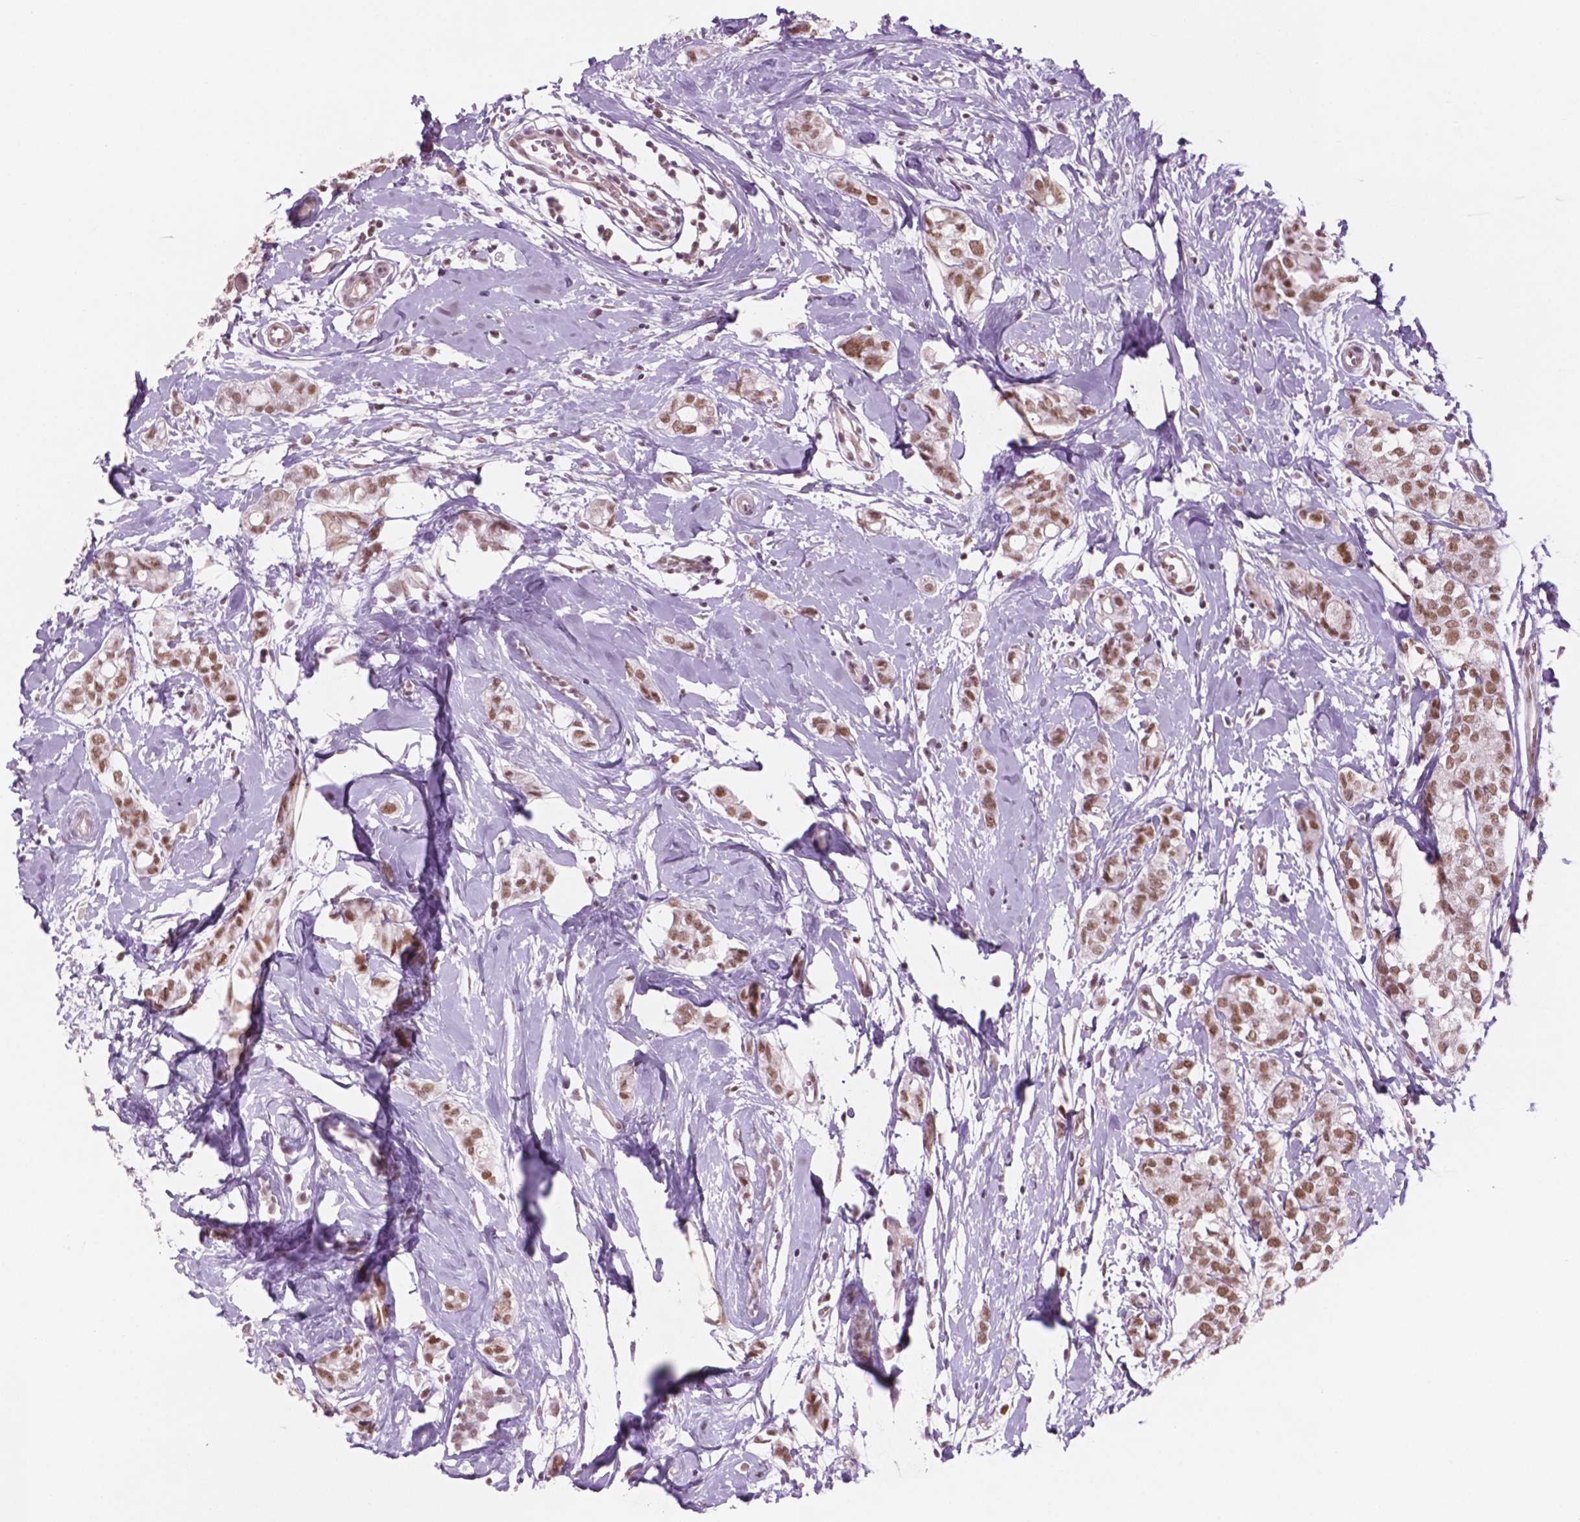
{"staining": {"intensity": "moderate", "quantity": ">75%", "location": "nuclear"}, "tissue": "breast cancer", "cell_type": "Tumor cells", "image_type": "cancer", "snomed": [{"axis": "morphology", "description": "Duct carcinoma"}, {"axis": "topography", "description": "Breast"}], "caption": "Invasive ductal carcinoma (breast) stained with a brown dye shows moderate nuclear positive staining in approximately >75% of tumor cells.", "gene": "CTR9", "patient": {"sex": "female", "age": 40}}